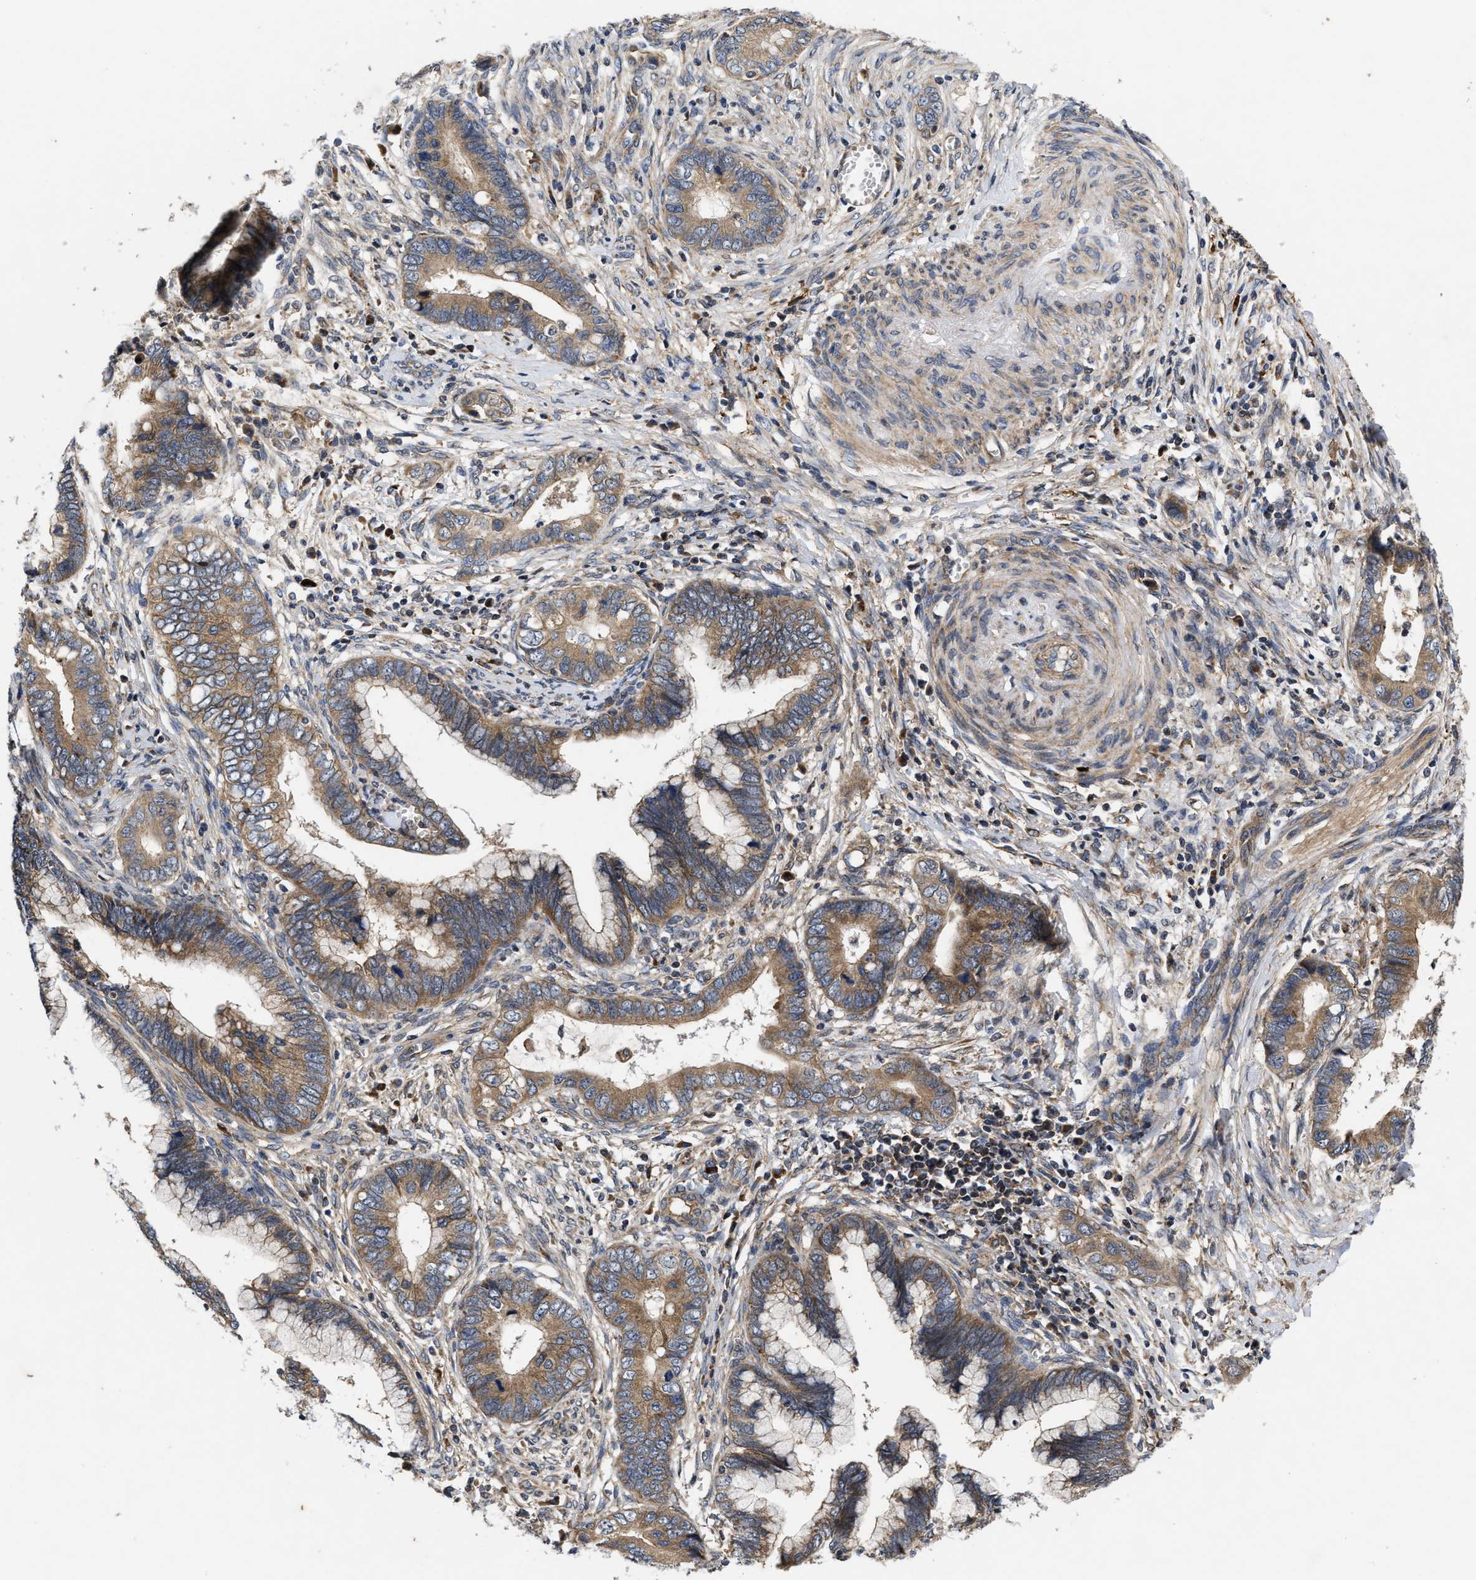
{"staining": {"intensity": "moderate", "quantity": ">75%", "location": "cytoplasmic/membranous"}, "tissue": "cervical cancer", "cell_type": "Tumor cells", "image_type": "cancer", "snomed": [{"axis": "morphology", "description": "Adenocarcinoma, NOS"}, {"axis": "topography", "description": "Cervix"}], "caption": "Cervical cancer was stained to show a protein in brown. There is medium levels of moderate cytoplasmic/membranous expression in approximately >75% of tumor cells.", "gene": "EFNA4", "patient": {"sex": "female", "age": 44}}